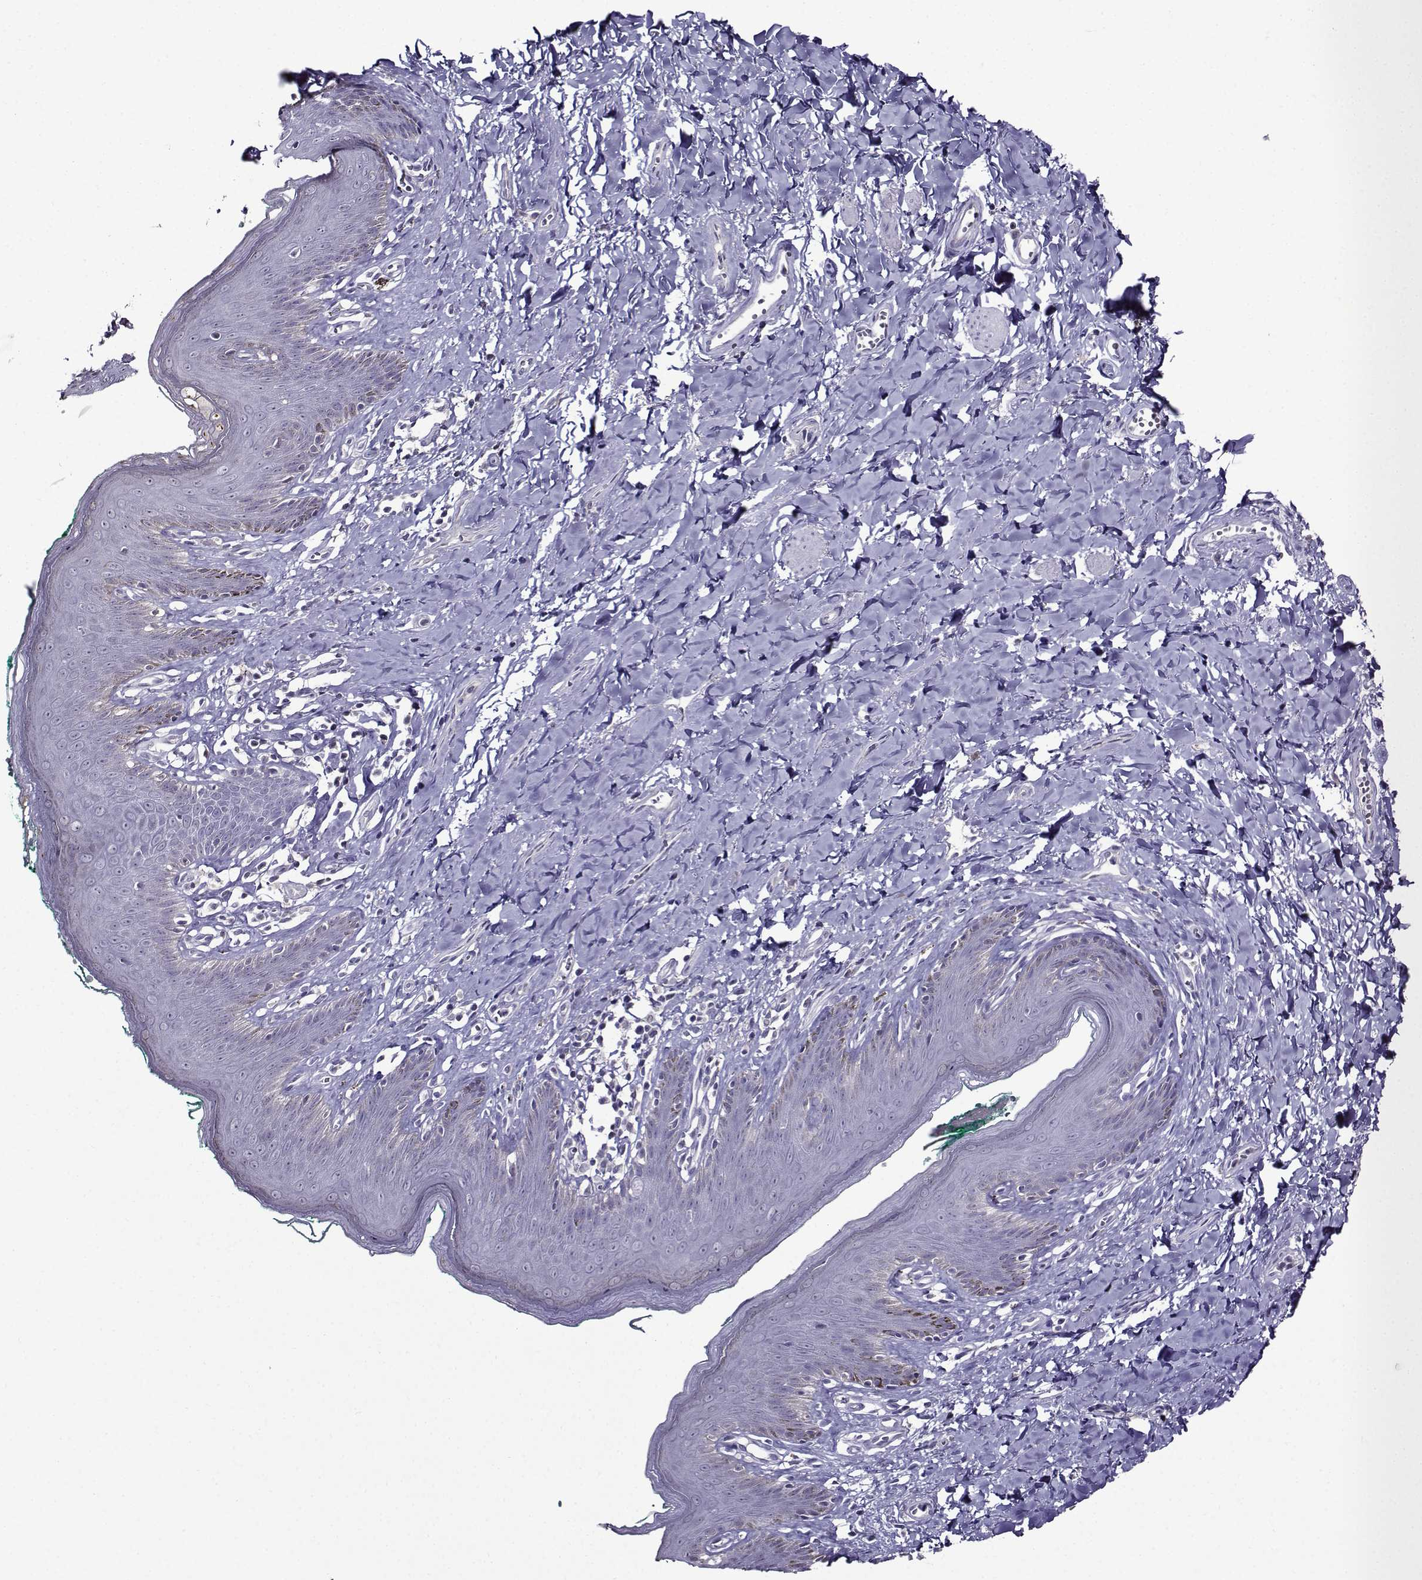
{"staining": {"intensity": "negative", "quantity": "none", "location": "none"}, "tissue": "skin", "cell_type": "Epidermal cells", "image_type": "normal", "snomed": [{"axis": "morphology", "description": "Normal tissue, NOS"}, {"axis": "topography", "description": "Vulva"}], "caption": "This is an immunohistochemistry (IHC) image of benign skin. There is no positivity in epidermal cells.", "gene": "TMEM266", "patient": {"sex": "female", "age": 66}}